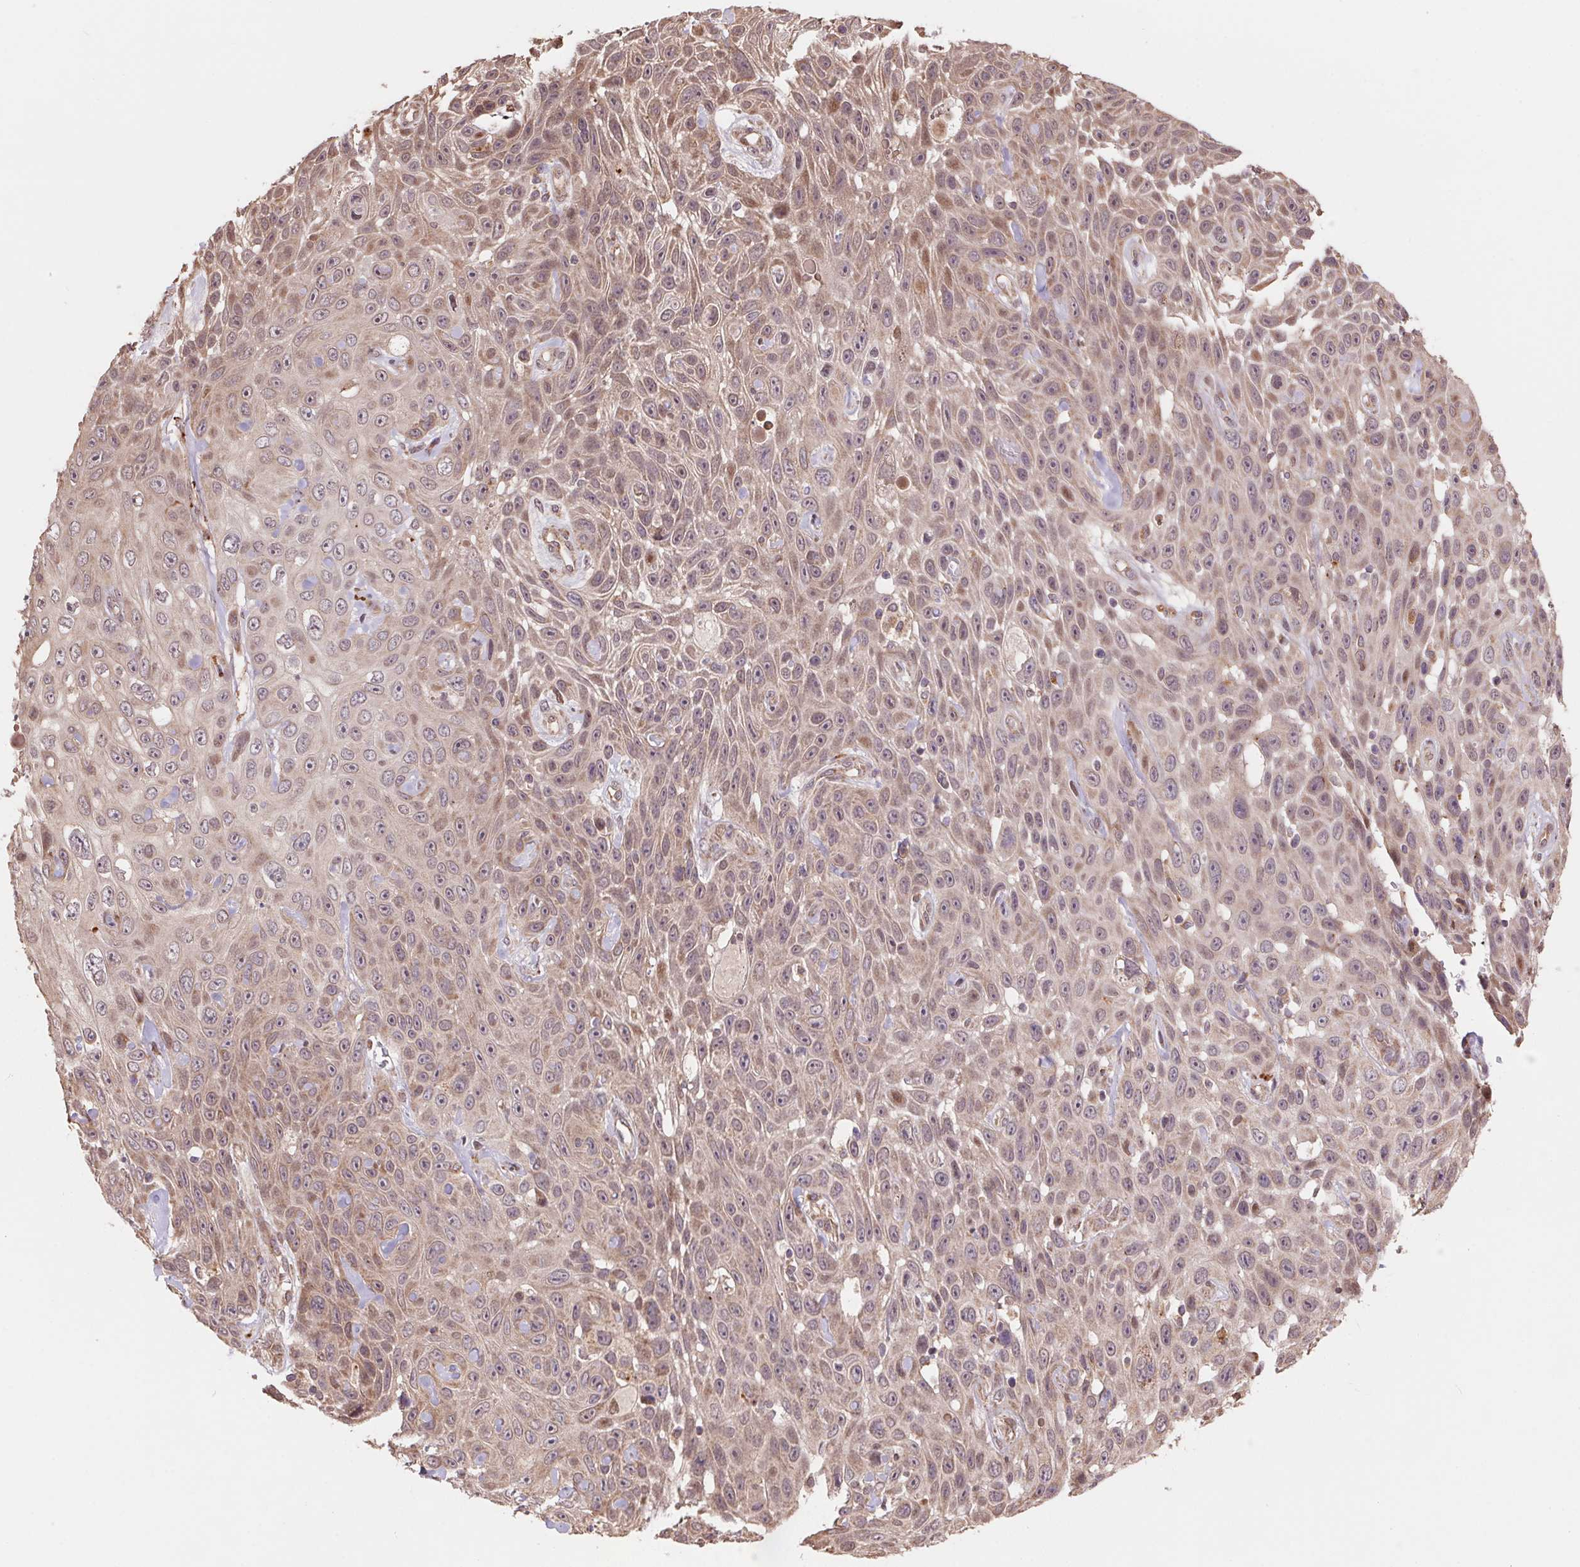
{"staining": {"intensity": "weak", "quantity": ">75%", "location": "cytoplasmic/membranous"}, "tissue": "skin cancer", "cell_type": "Tumor cells", "image_type": "cancer", "snomed": [{"axis": "morphology", "description": "Squamous cell carcinoma, NOS"}, {"axis": "topography", "description": "Skin"}], "caption": "Immunohistochemical staining of human squamous cell carcinoma (skin) displays low levels of weak cytoplasmic/membranous staining in approximately >75% of tumor cells. The protein of interest is shown in brown color, while the nuclei are stained blue.", "gene": "PDHA1", "patient": {"sex": "male", "age": 82}}